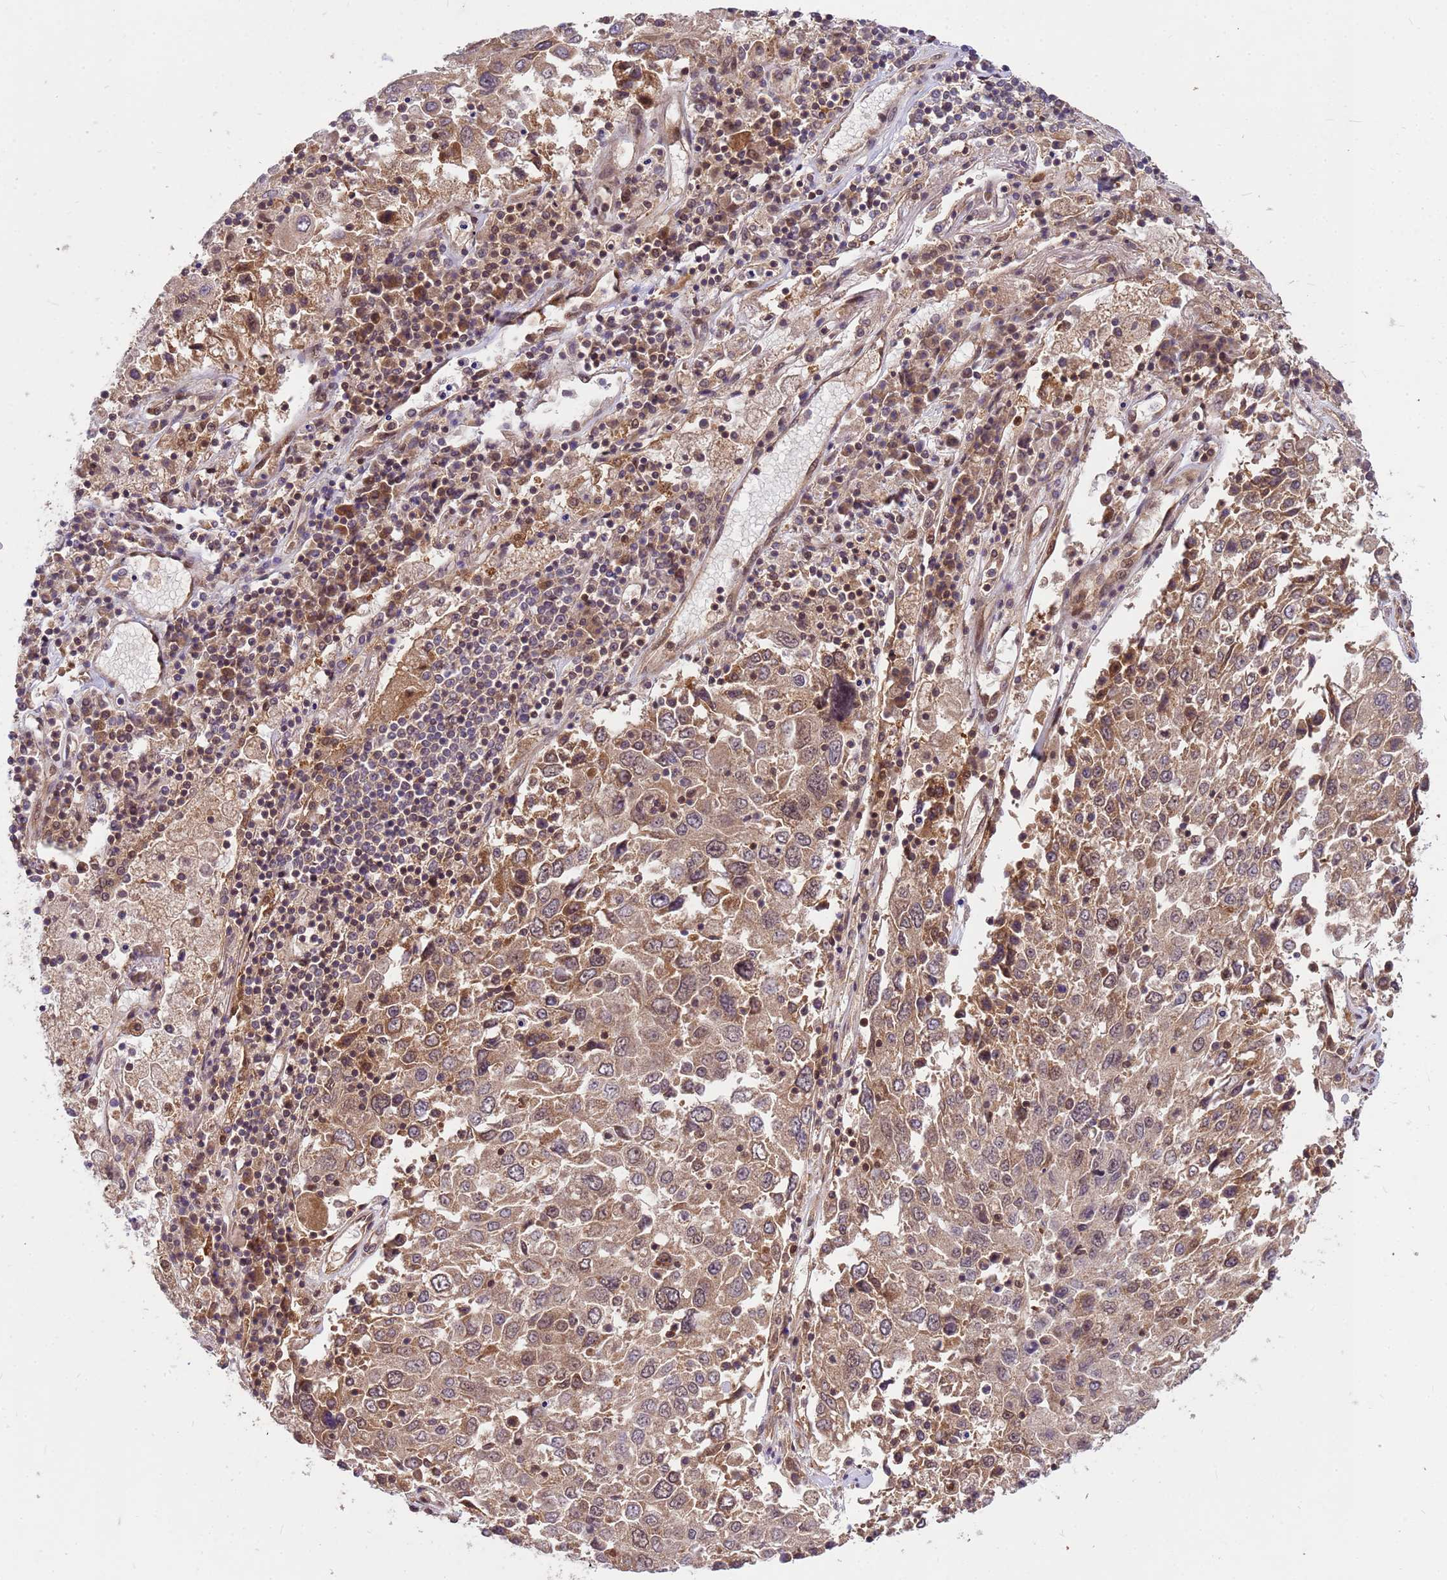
{"staining": {"intensity": "weak", "quantity": ">75%", "location": "cytoplasmic/membranous,nuclear"}, "tissue": "lung cancer", "cell_type": "Tumor cells", "image_type": "cancer", "snomed": [{"axis": "morphology", "description": "Squamous cell carcinoma, NOS"}, {"axis": "topography", "description": "Lung"}], "caption": "Tumor cells exhibit low levels of weak cytoplasmic/membranous and nuclear positivity in approximately >75% of cells in squamous cell carcinoma (lung).", "gene": "PPP2CB", "patient": {"sex": "male", "age": 65}}